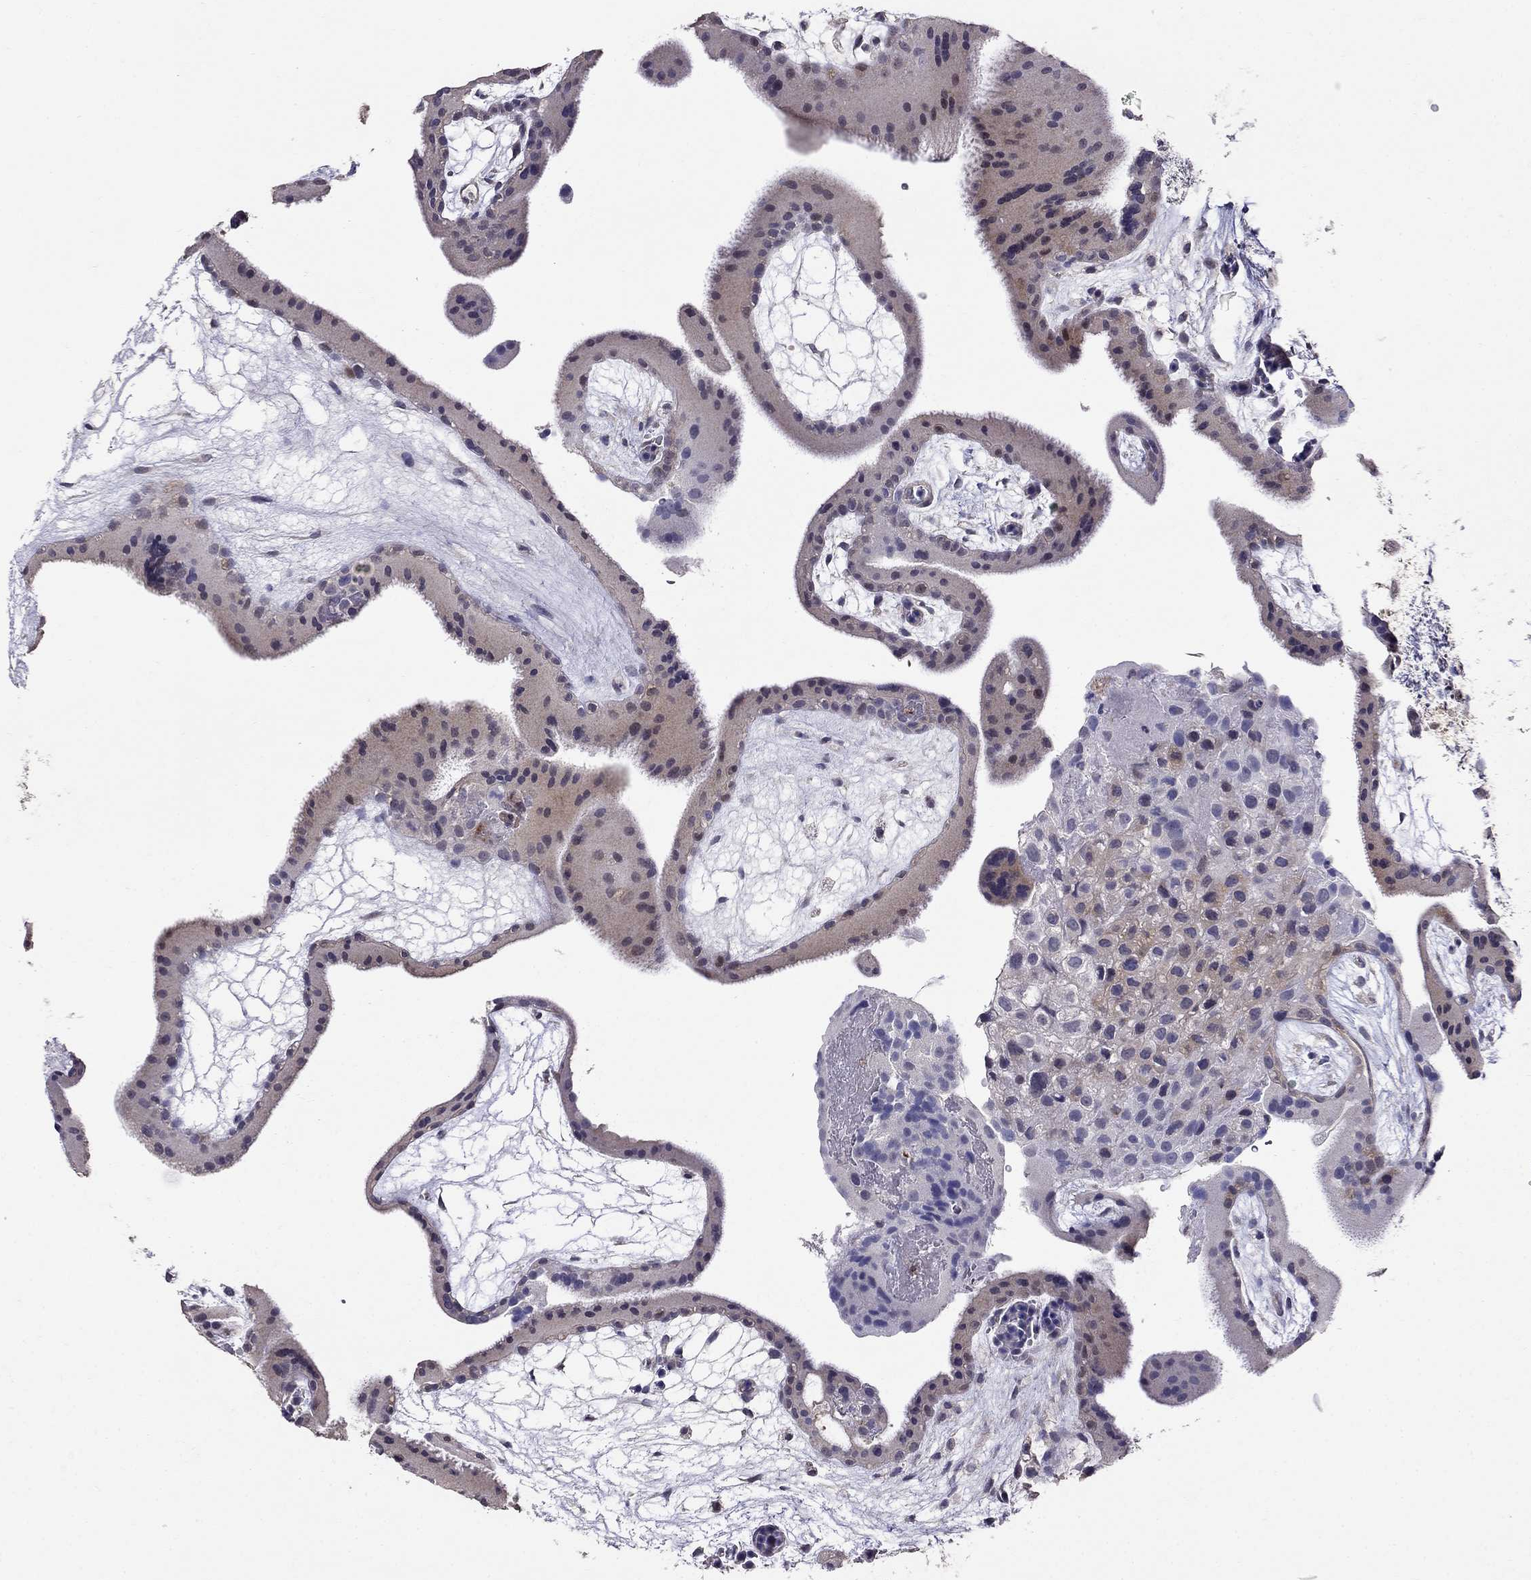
{"staining": {"intensity": "negative", "quantity": "none", "location": "none"}, "tissue": "placenta", "cell_type": "Decidual cells", "image_type": "normal", "snomed": [{"axis": "morphology", "description": "Normal tissue, NOS"}, {"axis": "topography", "description": "Placenta"}], "caption": "This is an IHC image of benign placenta. There is no expression in decidual cells.", "gene": "MAGEB4", "patient": {"sex": "female", "age": 19}}